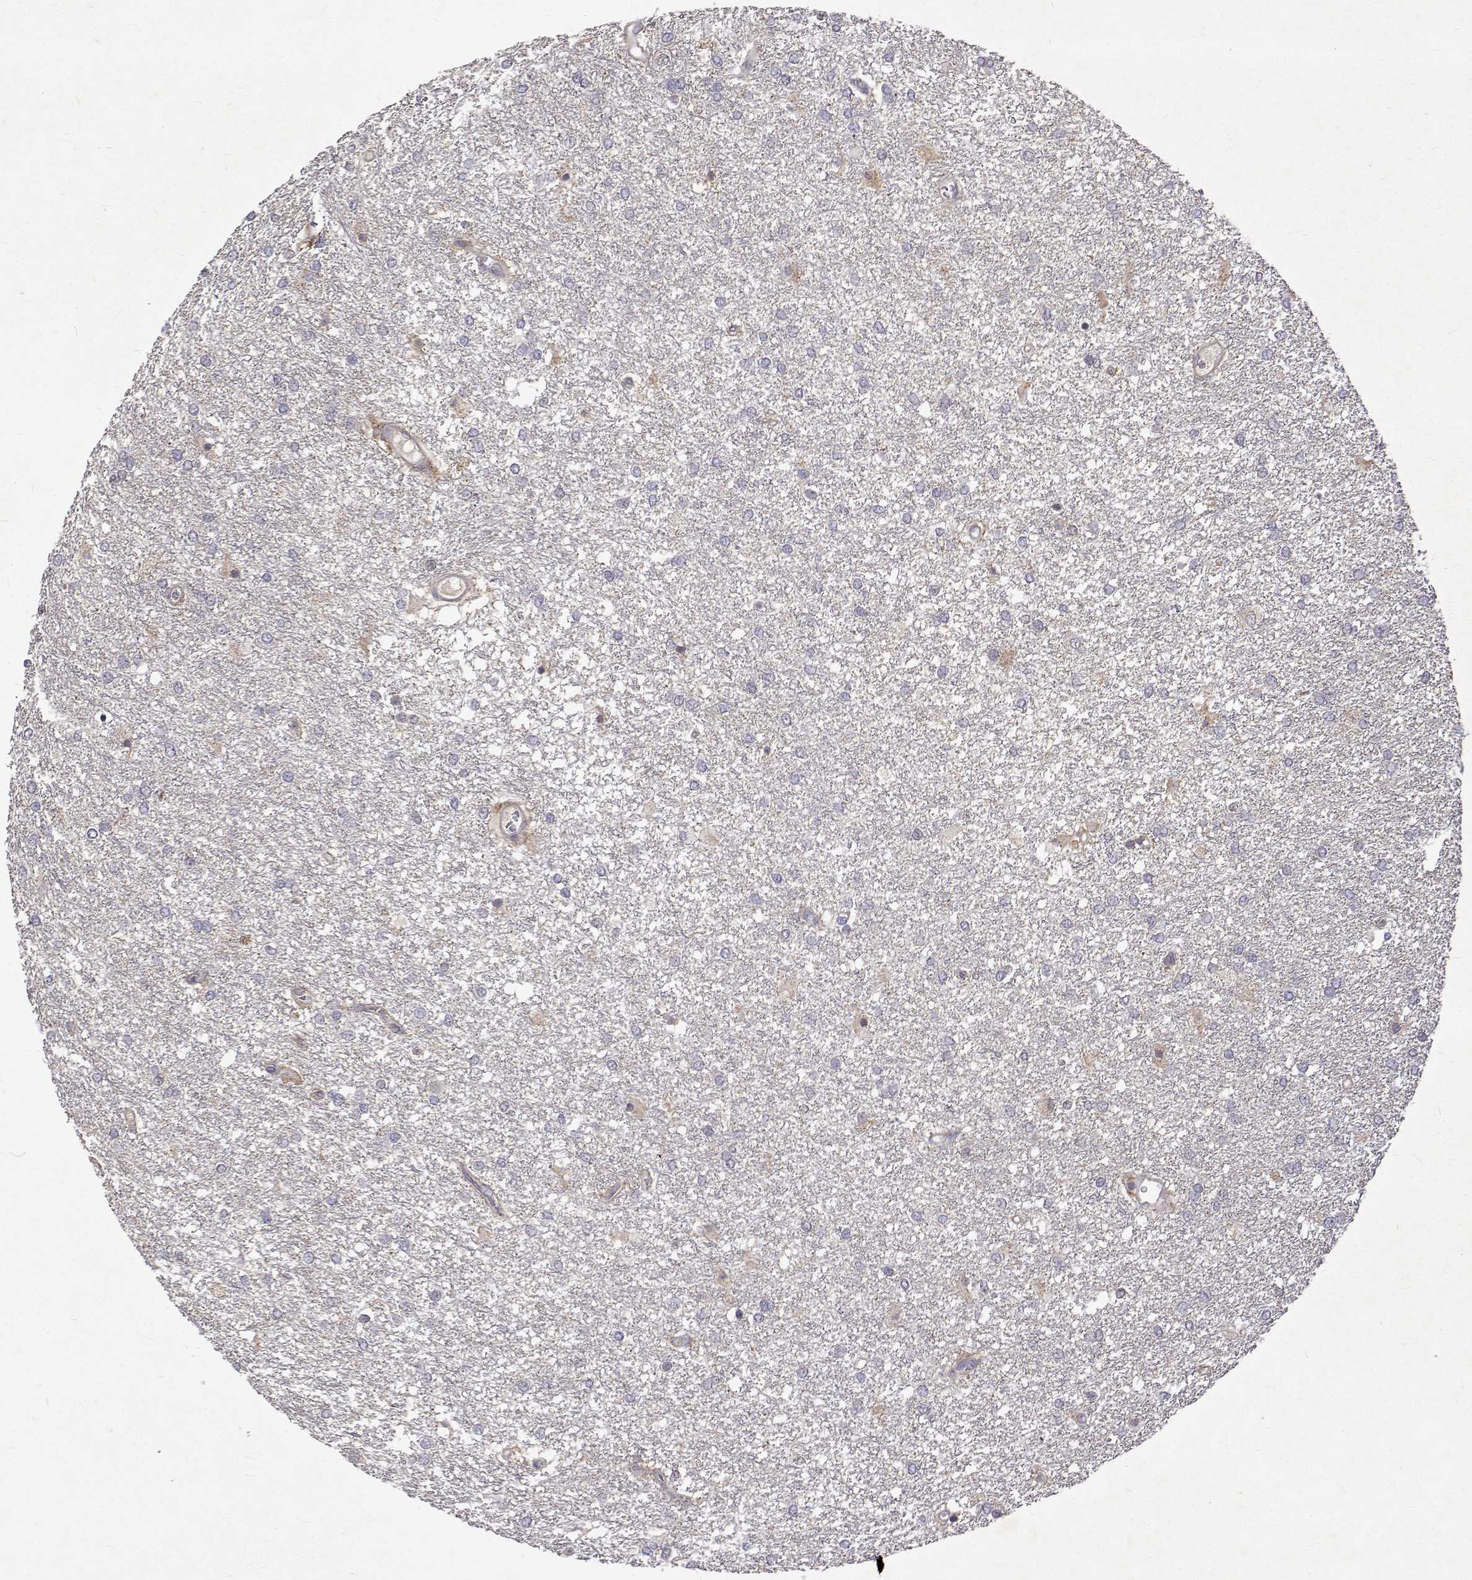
{"staining": {"intensity": "negative", "quantity": "none", "location": "none"}, "tissue": "glioma", "cell_type": "Tumor cells", "image_type": "cancer", "snomed": [{"axis": "morphology", "description": "Glioma, malignant, High grade"}, {"axis": "topography", "description": "Brain"}], "caption": "DAB (3,3'-diaminobenzidine) immunohistochemical staining of human high-grade glioma (malignant) exhibits no significant positivity in tumor cells.", "gene": "ALKBH8", "patient": {"sex": "female", "age": 61}}